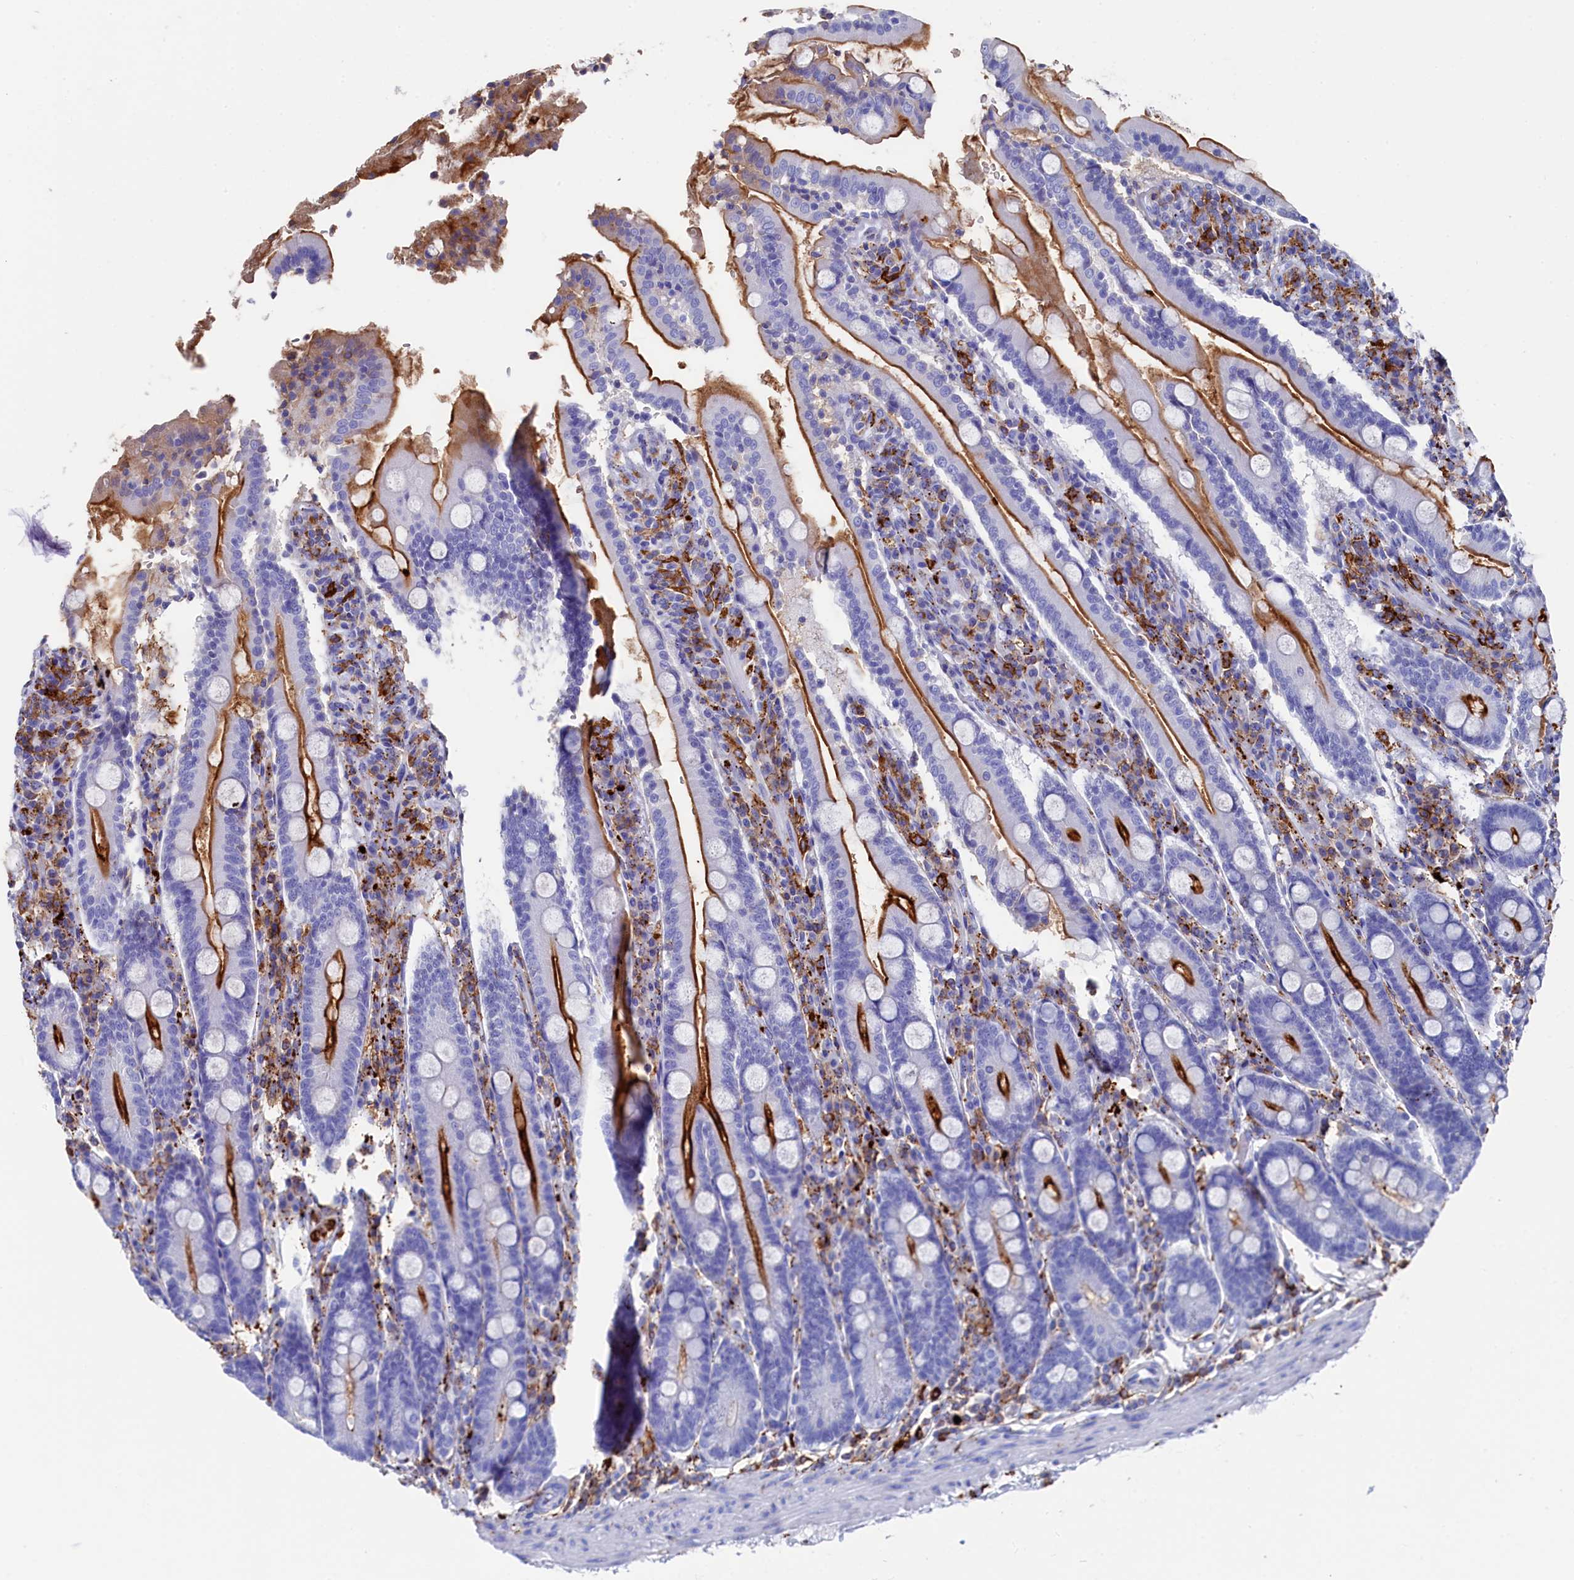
{"staining": {"intensity": "strong", "quantity": ">75%", "location": "cytoplasmic/membranous"}, "tissue": "duodenum", "cell_type": "Glandular cells", "image_type": "normal", "snomed": [{"axis": "morphology", "description": "Normal tissue, NOS"}, {"axis": "topography", "description": "Duodenum"}], "caption": "Immunohistochemistry (IHC) micrograph of normal duodenum: duodenum stained using immunohistochemistry reveals high levels of strong protein expression localized specifically in the cytoplasmic/membranous of glandular cells, appearing as a cytoplasmic/membranous brown color.", "gene": "PLAC8", "patient": {"sex": "male", "age": 35}}